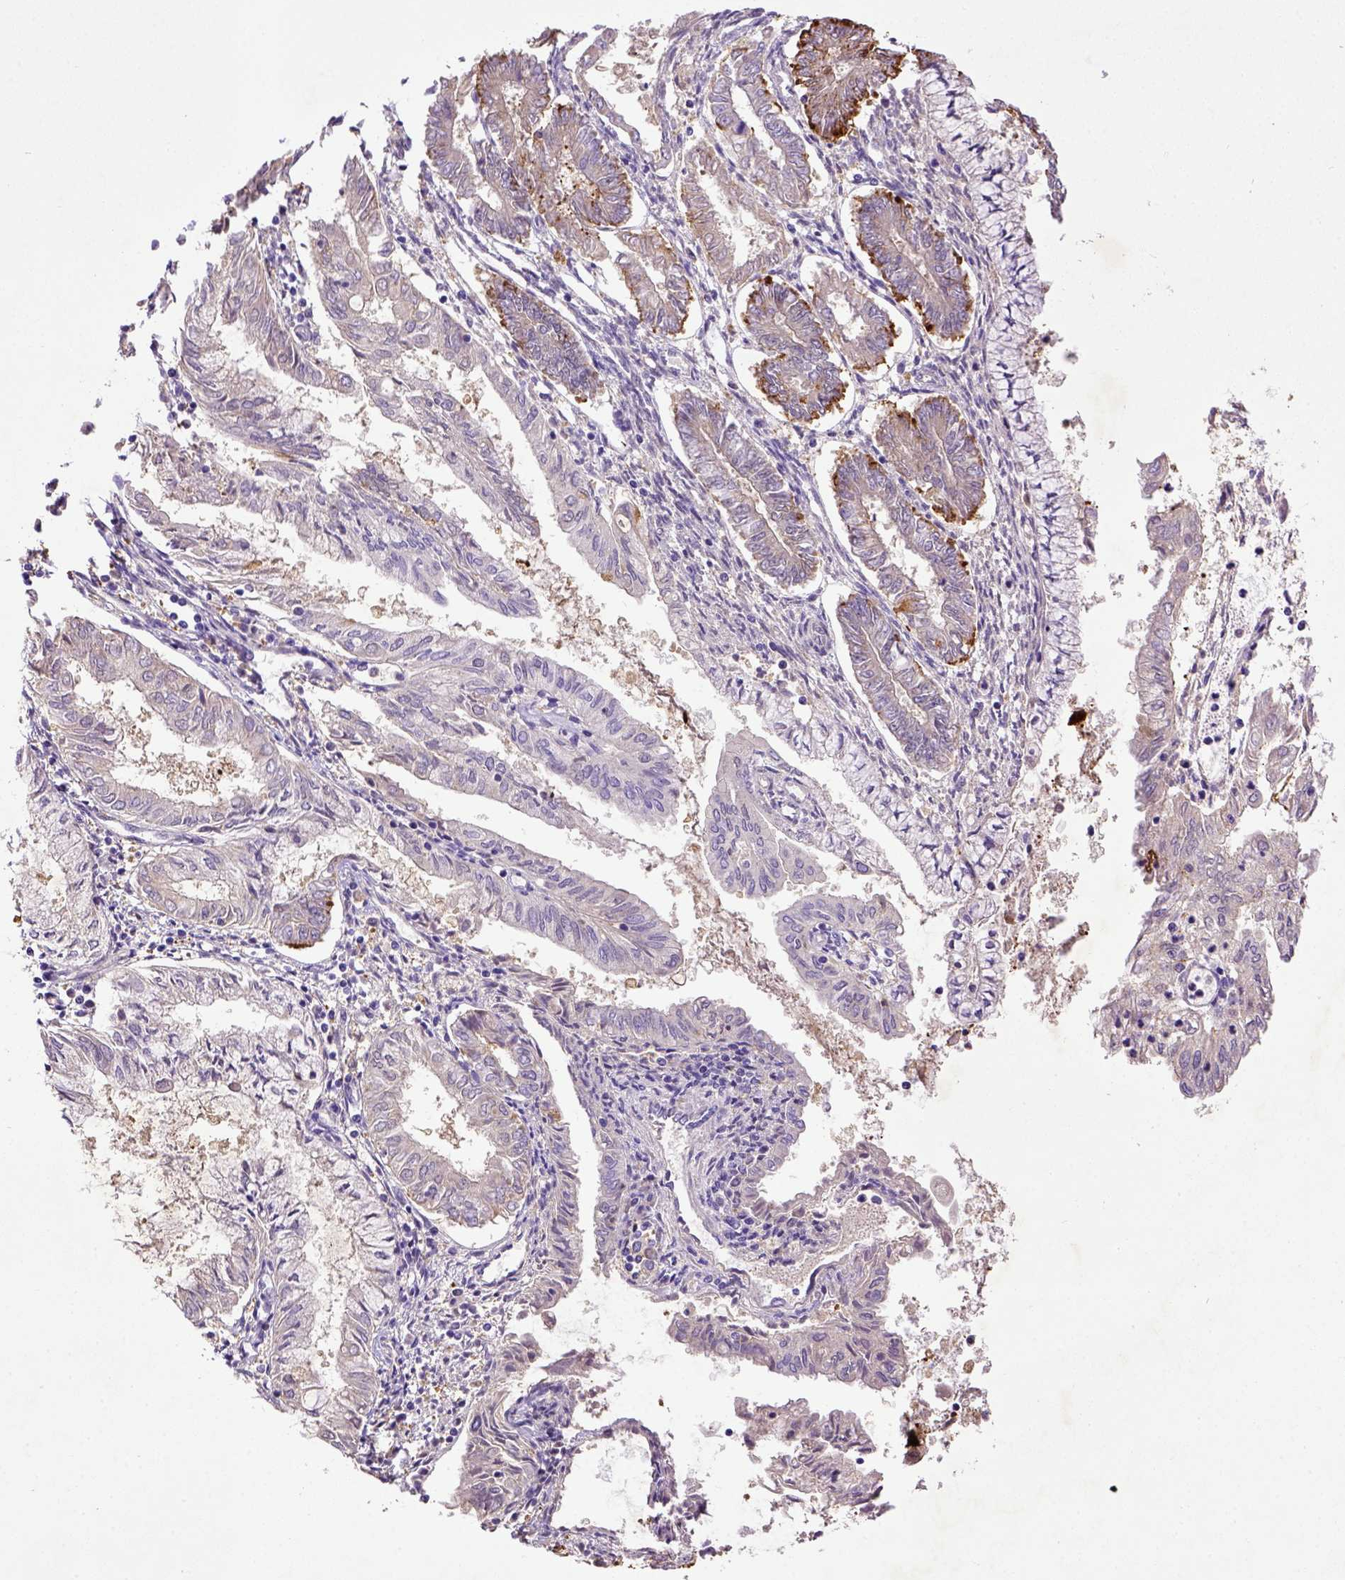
{"staining": {"intensity": "strong", "quantity": "<25%", "location": "cytoplasmic/membranous"}, "tissue": "endometrial cancer", "cell_type": "Tumor cells", "image_type": "cancer", "snomed": [{"axis": "morphology", "description": "Adenocarcinoma, NOS"}, {"axis": "topography", "description": "Endometrium"}], "caption": "Immunohistochemistry (IHC) staining of endometrial cancer, which exhibits medium levels of strong cytoplasmic/membranous expression in approximately <25% of tumor cells indicating strong cytoplasmic/membranous protein staining. The staining was performed using DAB (3,3'-diaminobenzidine) (brown) for protein detection and nuclei were counterstained in hematoxylin (blue).", "gene": "DEPDC1B", "patient": {"sex": "female", "age": 68}}